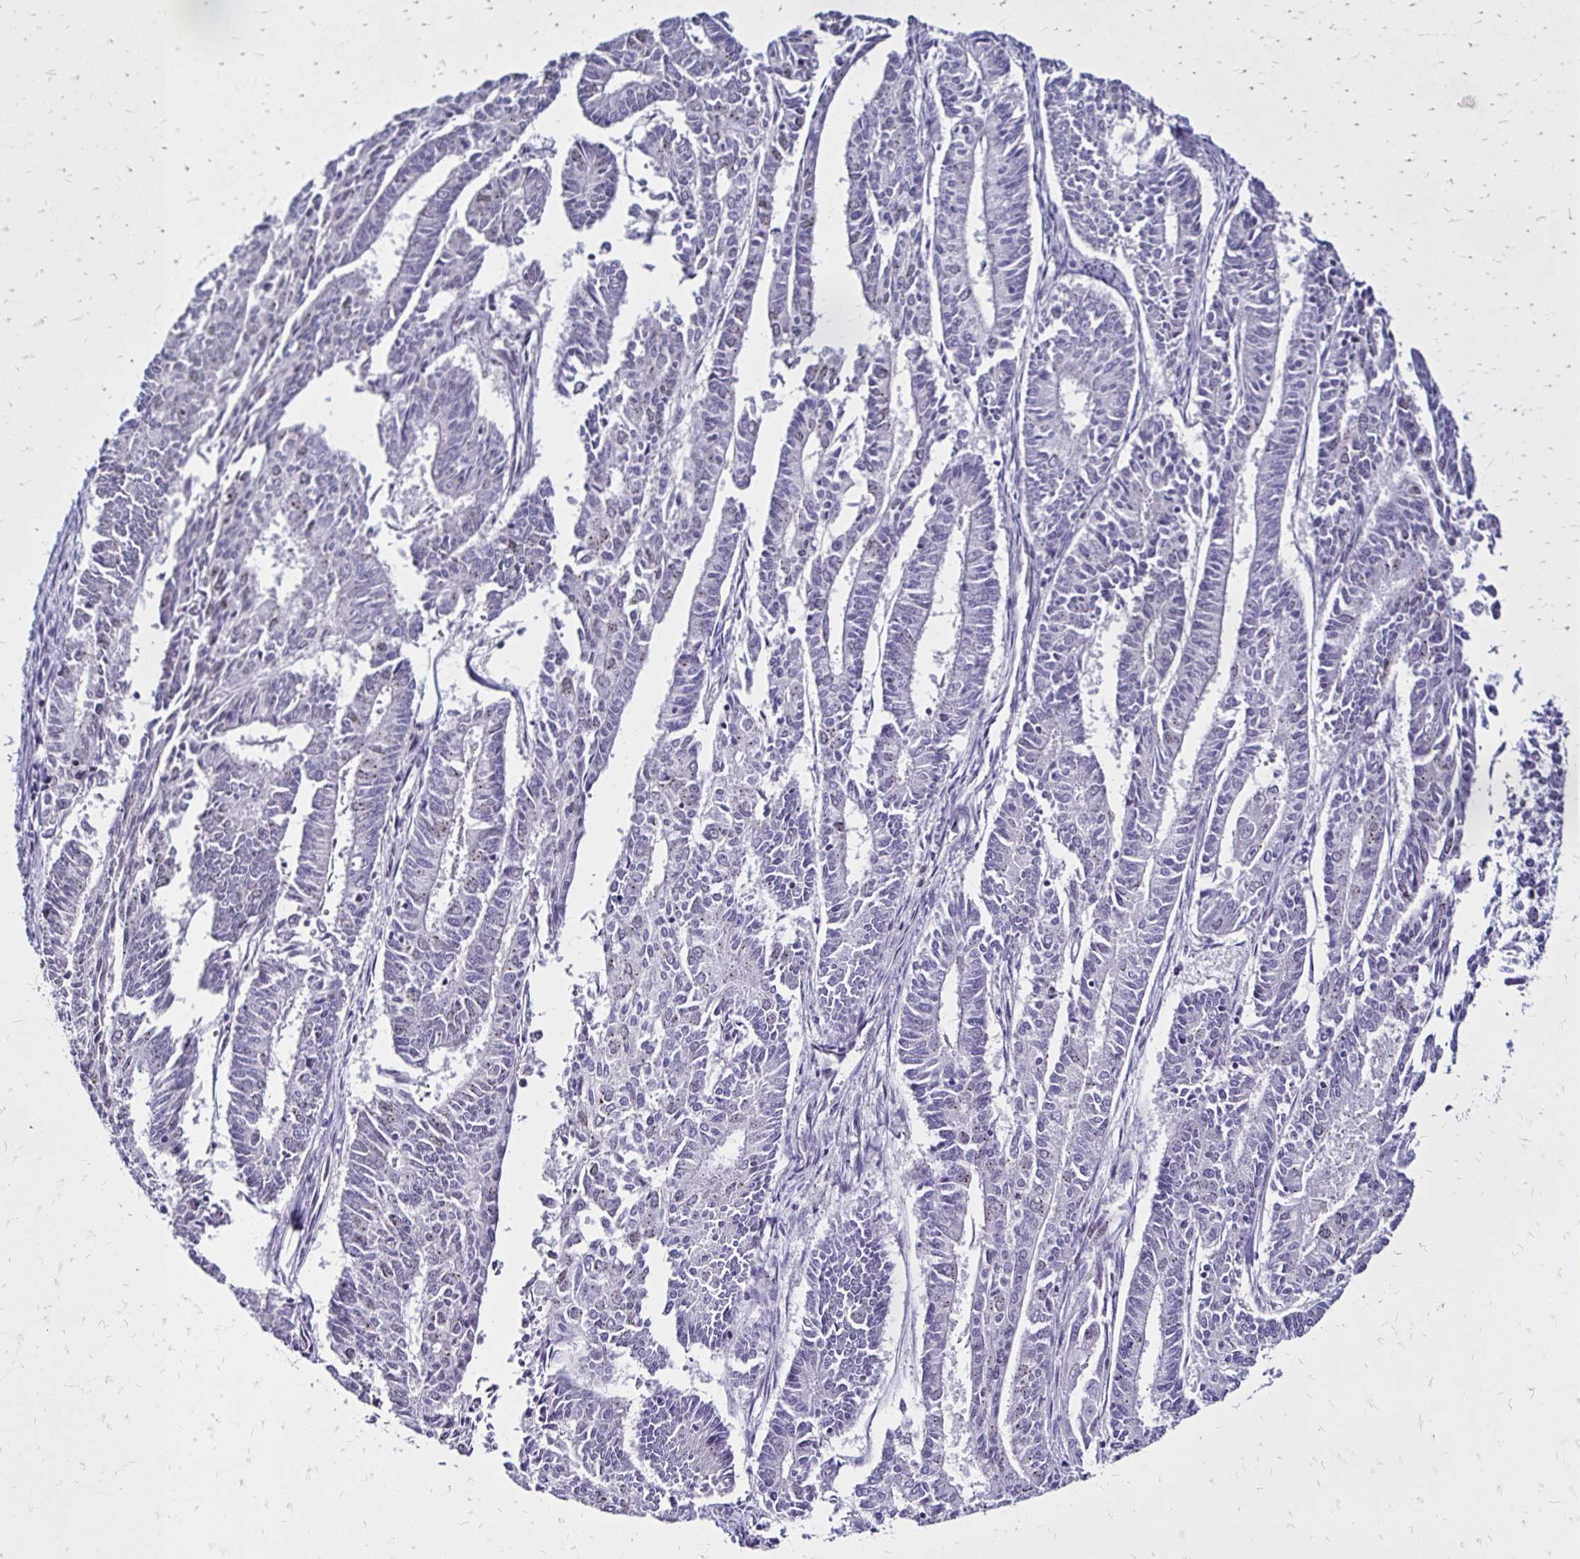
{"staining": {"intensity": "negative", "quantity": "none", "location": "none"}, "tissue": "endometrial cancer", "cell_type": "Tumor cells", "image_type": "cancer", "snomed": [{"axis": "morphology", "description": "Adenocarcinoma, NOS"}, {"axis": "topography", "description": "Endometrium"}], "caption": "Image shows no protein staining in tumor cells of endometrial cancer (adenocarcinoma) tissue.", "gene": "TOB1", "patient": {"sex": "female", "age": 59}}